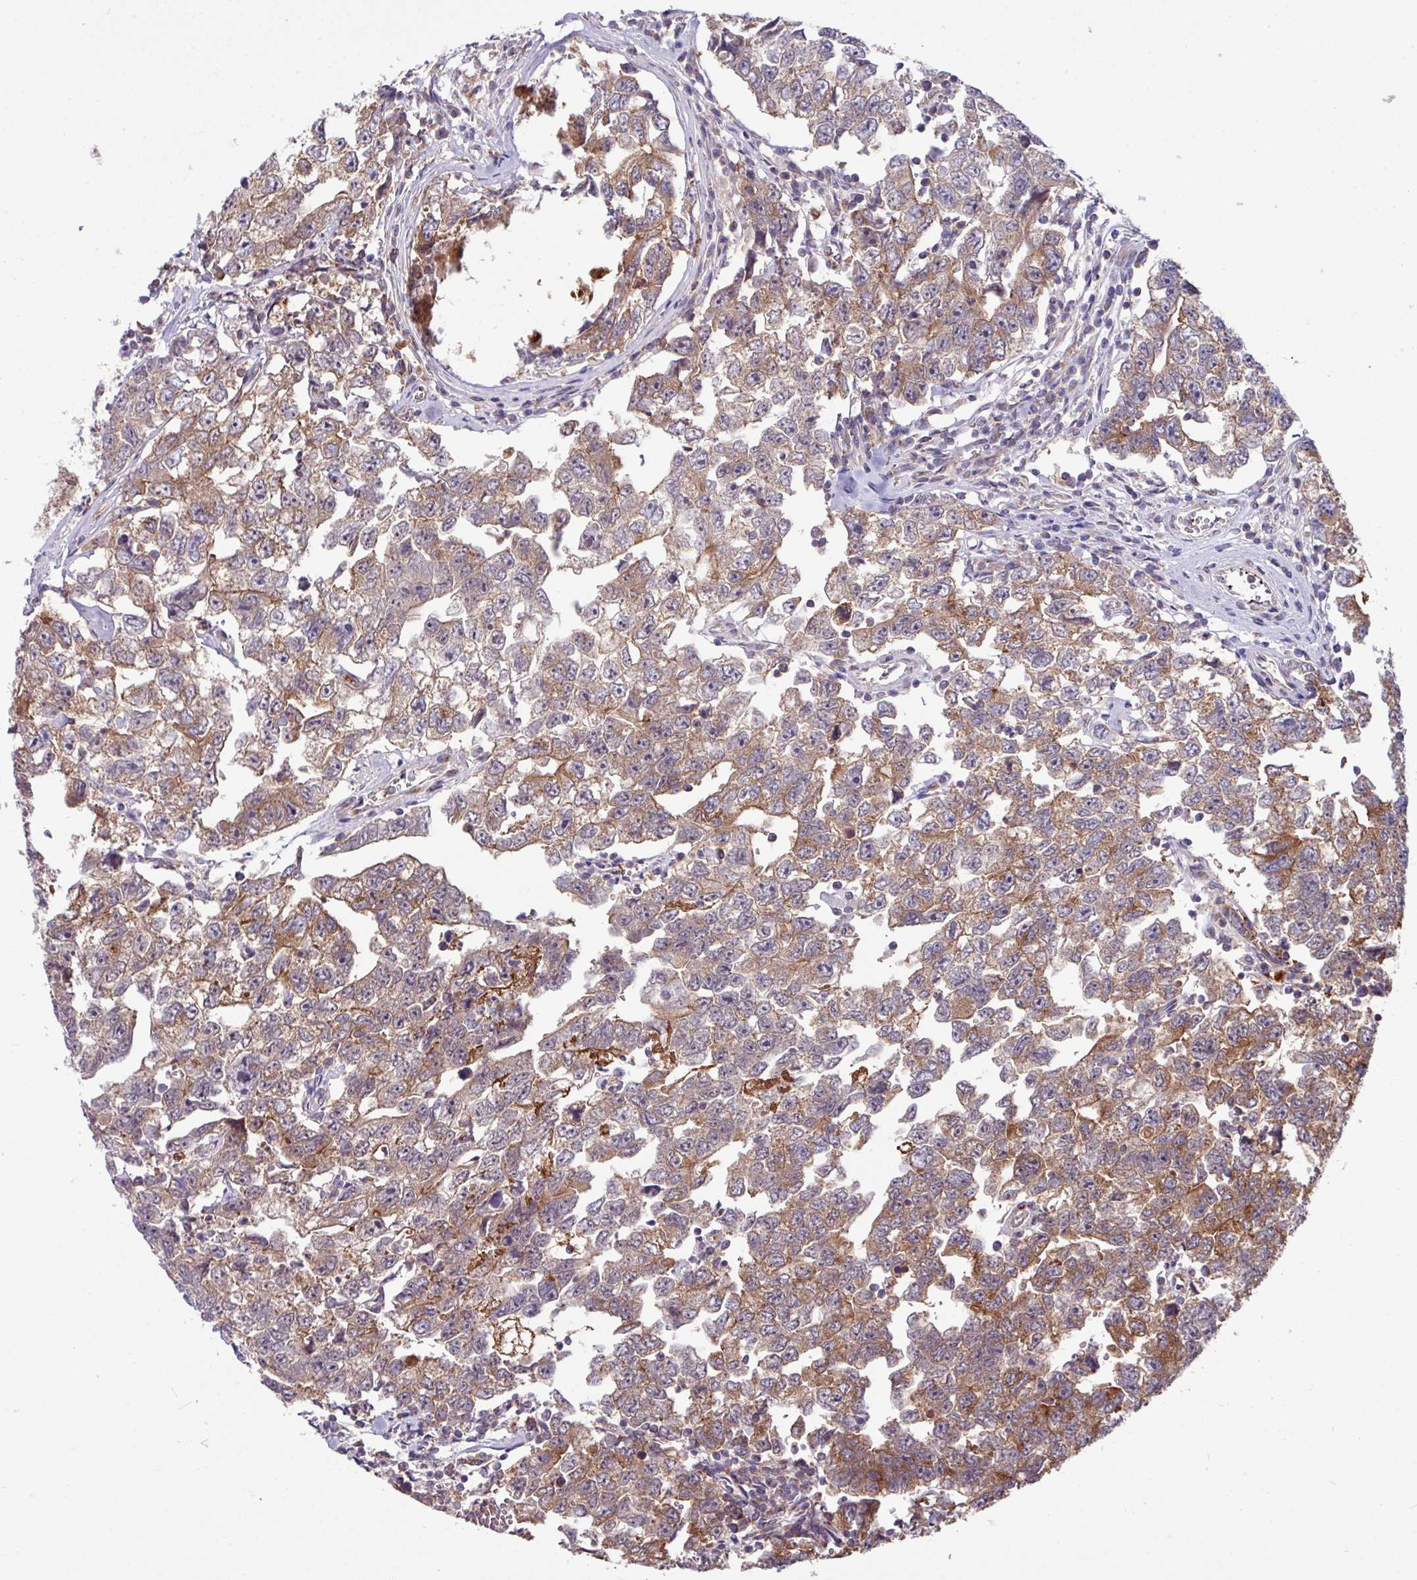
{"staining": {"intensity": "moderate", "quantity": ">75%", "location": "cytoplasmic/membranous"}, "tissue": "testis cancer", "cell_type": "Tumor cells", "image_type": "cancer", "snomed": [{"axis": "morphology", "description": "Carcinoma, Embryonal, NOS"}, {"axis": "topography", "description": "Testis"}], "caption": "A photomicrograph showing moderate cytoplasmic/membranous expression in approximately >75% of tumor cells in testis cancer (embryonal carcinoma), as visualized by brown immunohistochemical staining.", "gene": "LSM12", "patient": {"sex": "male", "age": 22}}